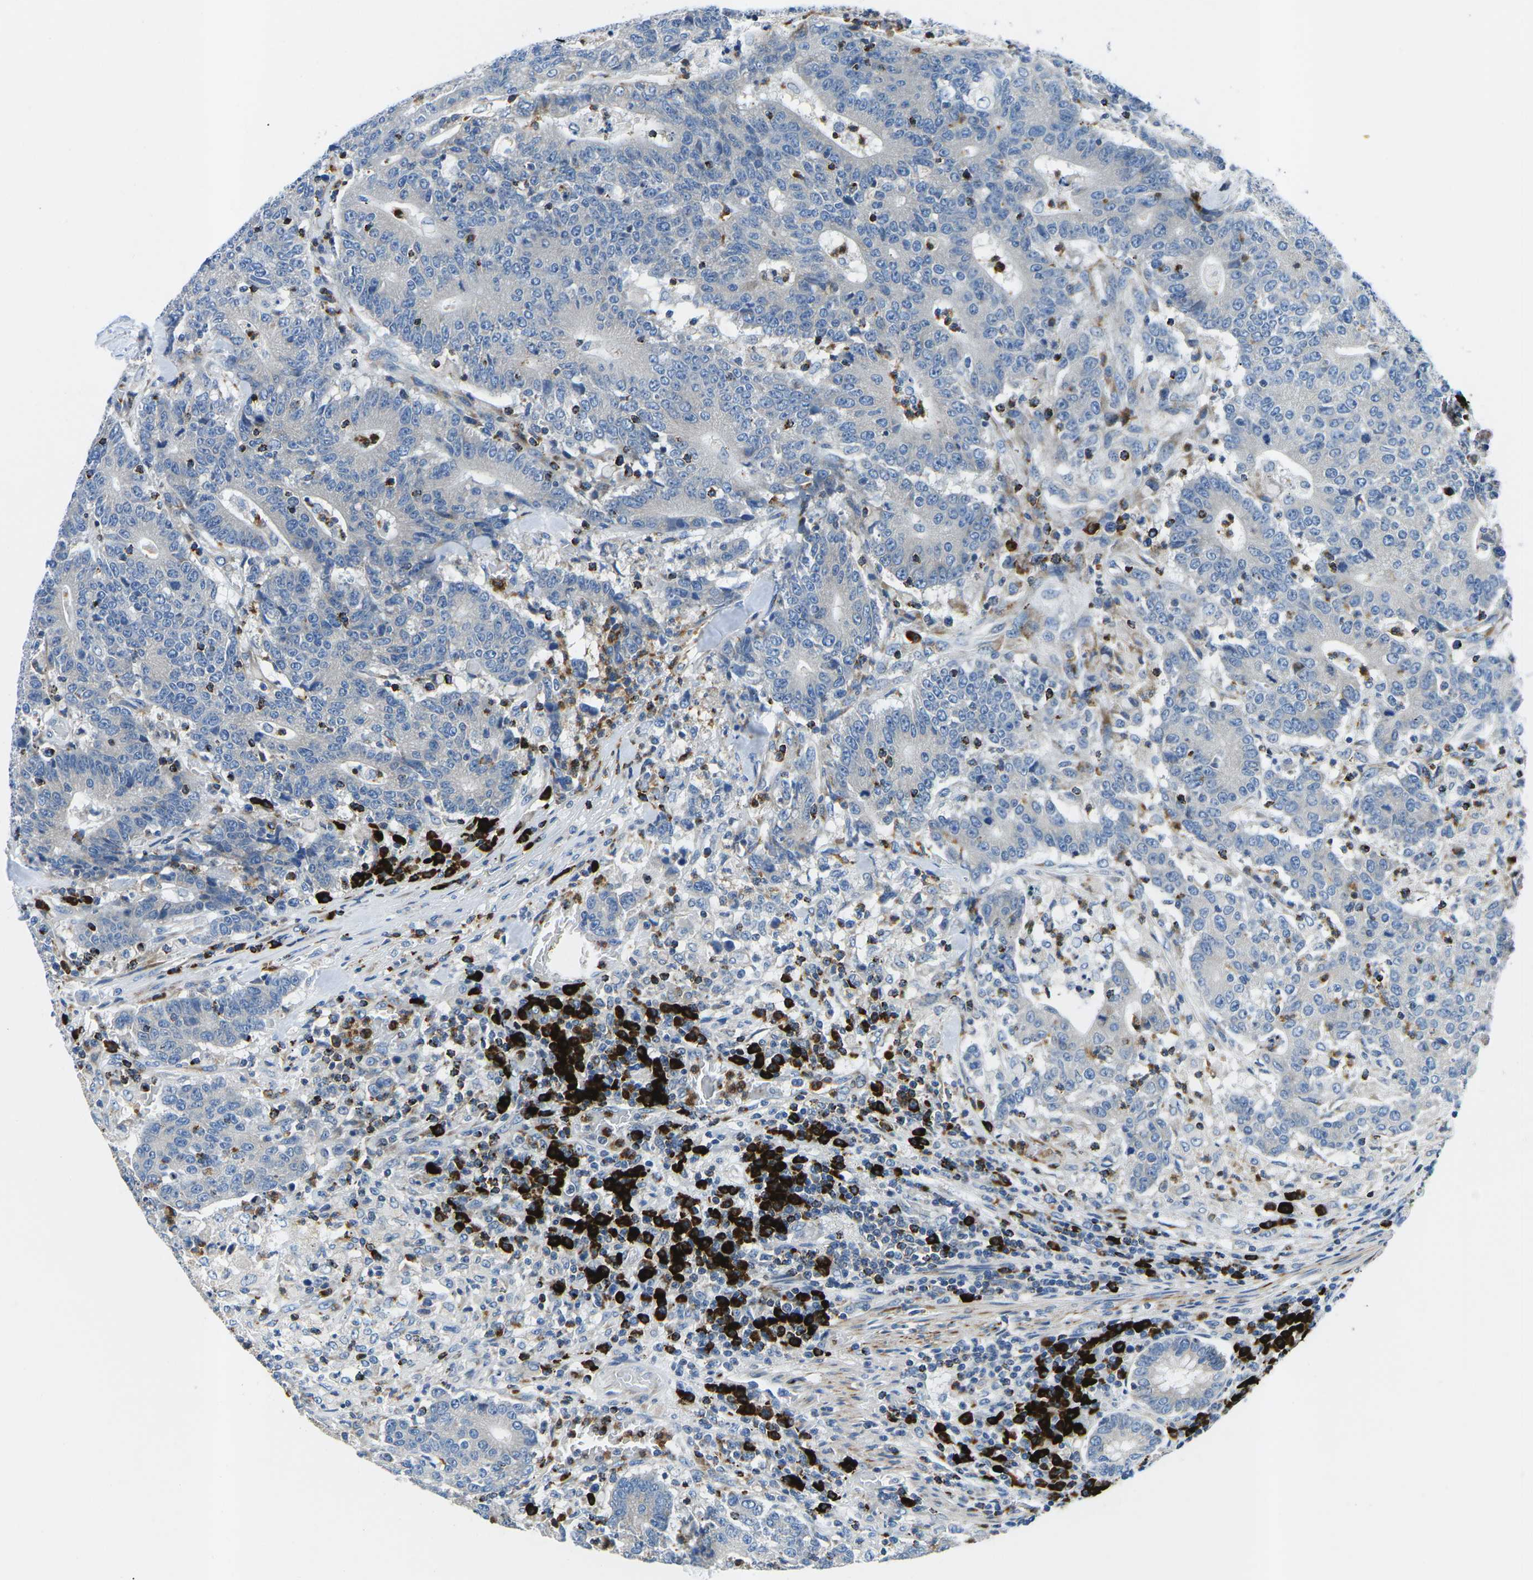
{"staining": {"intensity": "negative", "quantity": "none", "location": "none"}, "tissue": "colorectal cancer", "cell_type": "Tumor cells", "image_type": "cancer", "snomed": [{"axis": "morphology", "description": "Normal tissue, NOS"}, {"axis": "morphology", "description": "Adenocarcinoma, NOS"}, {"axis": "topography", "description": "Colon"}], "caption": "The histopathology image shows no staining of tumor cells in colorectal adenocarcinoma.", "gene": "MC4R", "patient": {"sex": "female", "age": 75}}